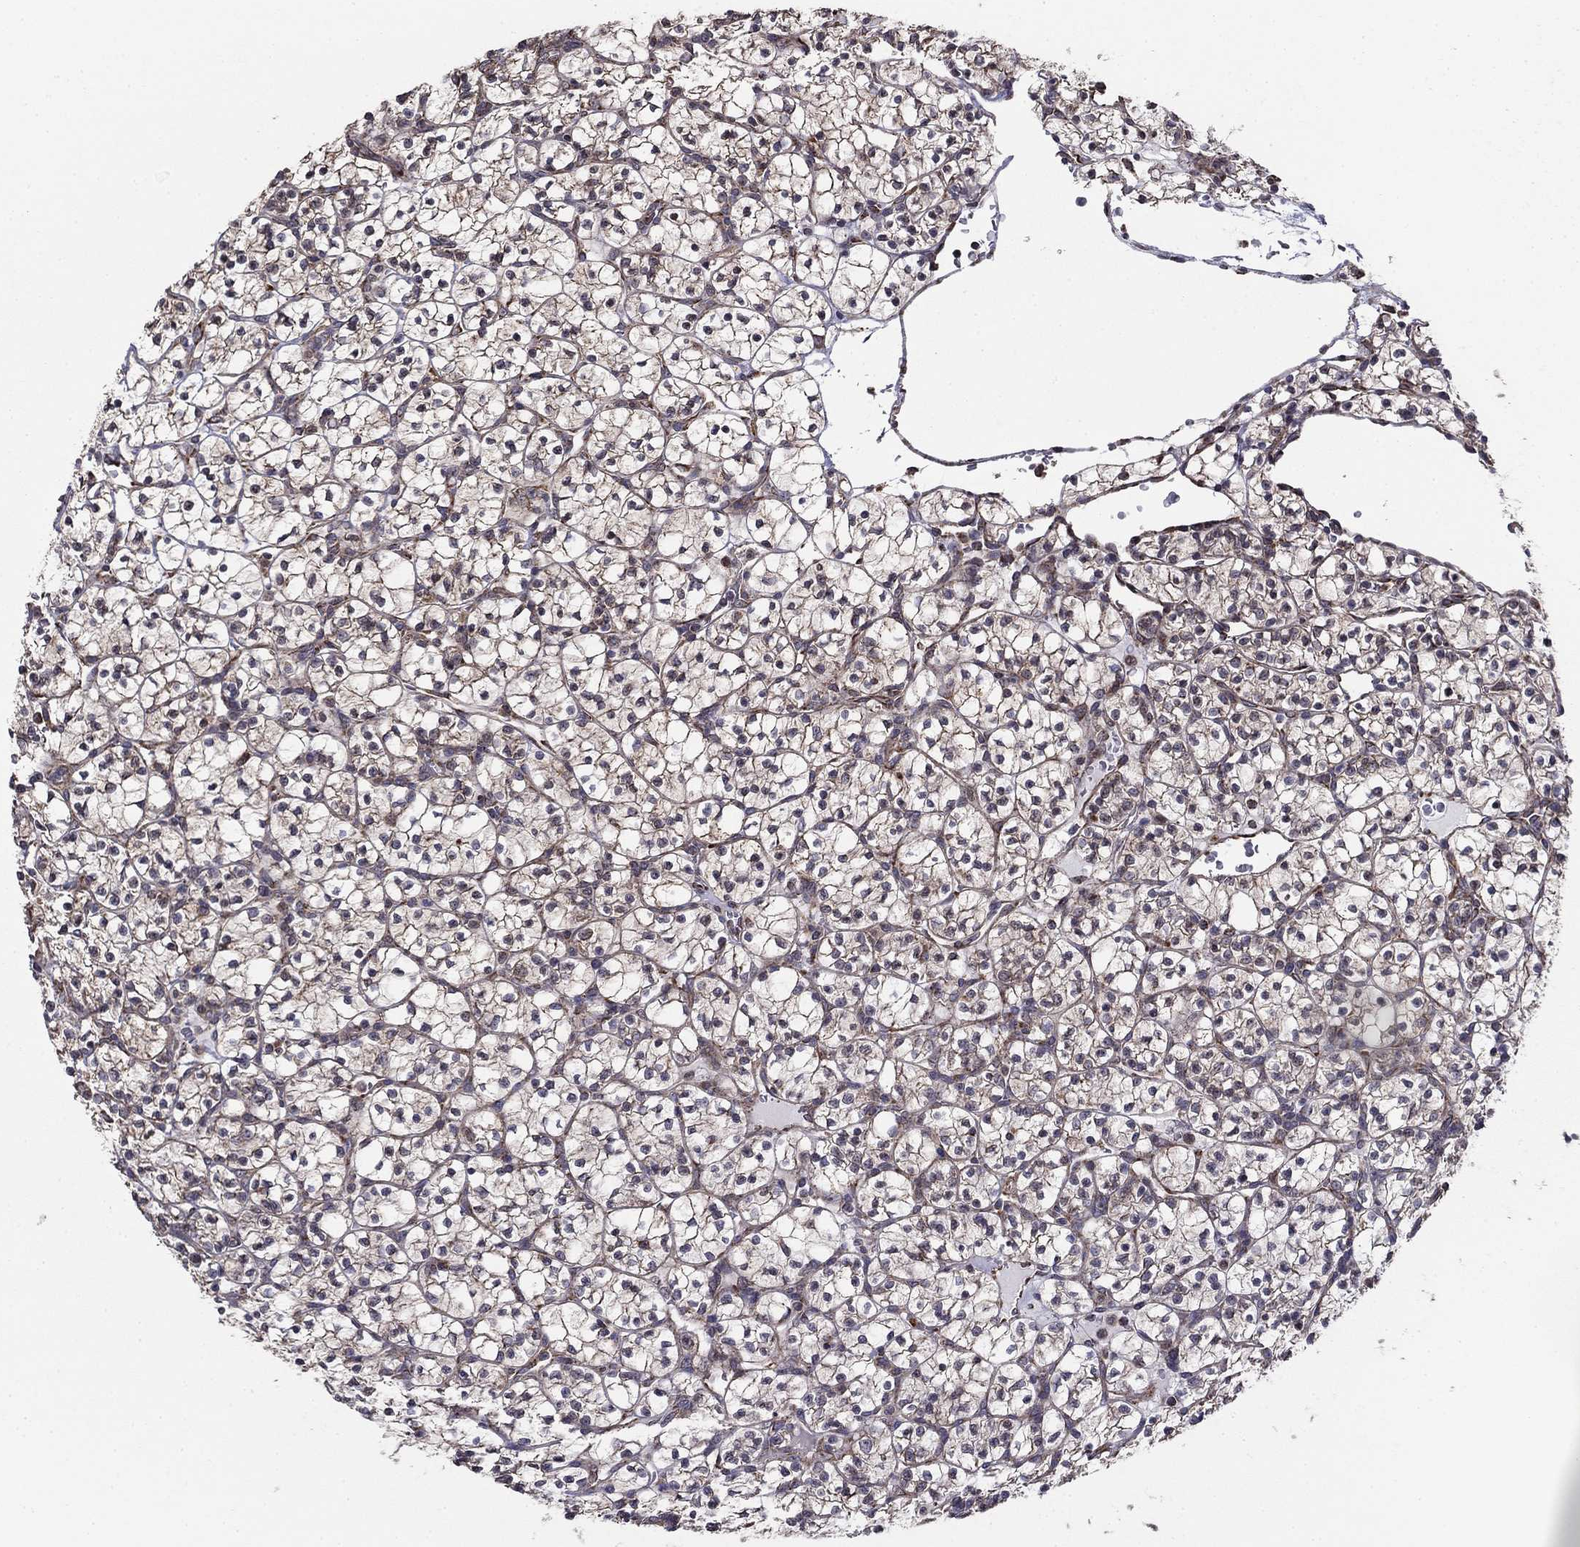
{"staining": {"intensity": "moderate", "quantity": "25%-75%", "location": "cytoplasmic/membranous"}, "tissue": "renal cancer", "cell_type": "Tumor cells", "image_type": "cancer", "snomed": [{"axis": "morphology", "description": "Adenocarcinoma, NOS"}, {"axis": "topography", "description": "Kidney"}], "caption": "Protein staining of adenocarcinoma (renal) tissue reveals moderate cytoplasmic/membranous staining in about 25%-75% of tumor cells.", "gene": "NKIRAS1", "patient": {"sex": "female", "age": 89}}